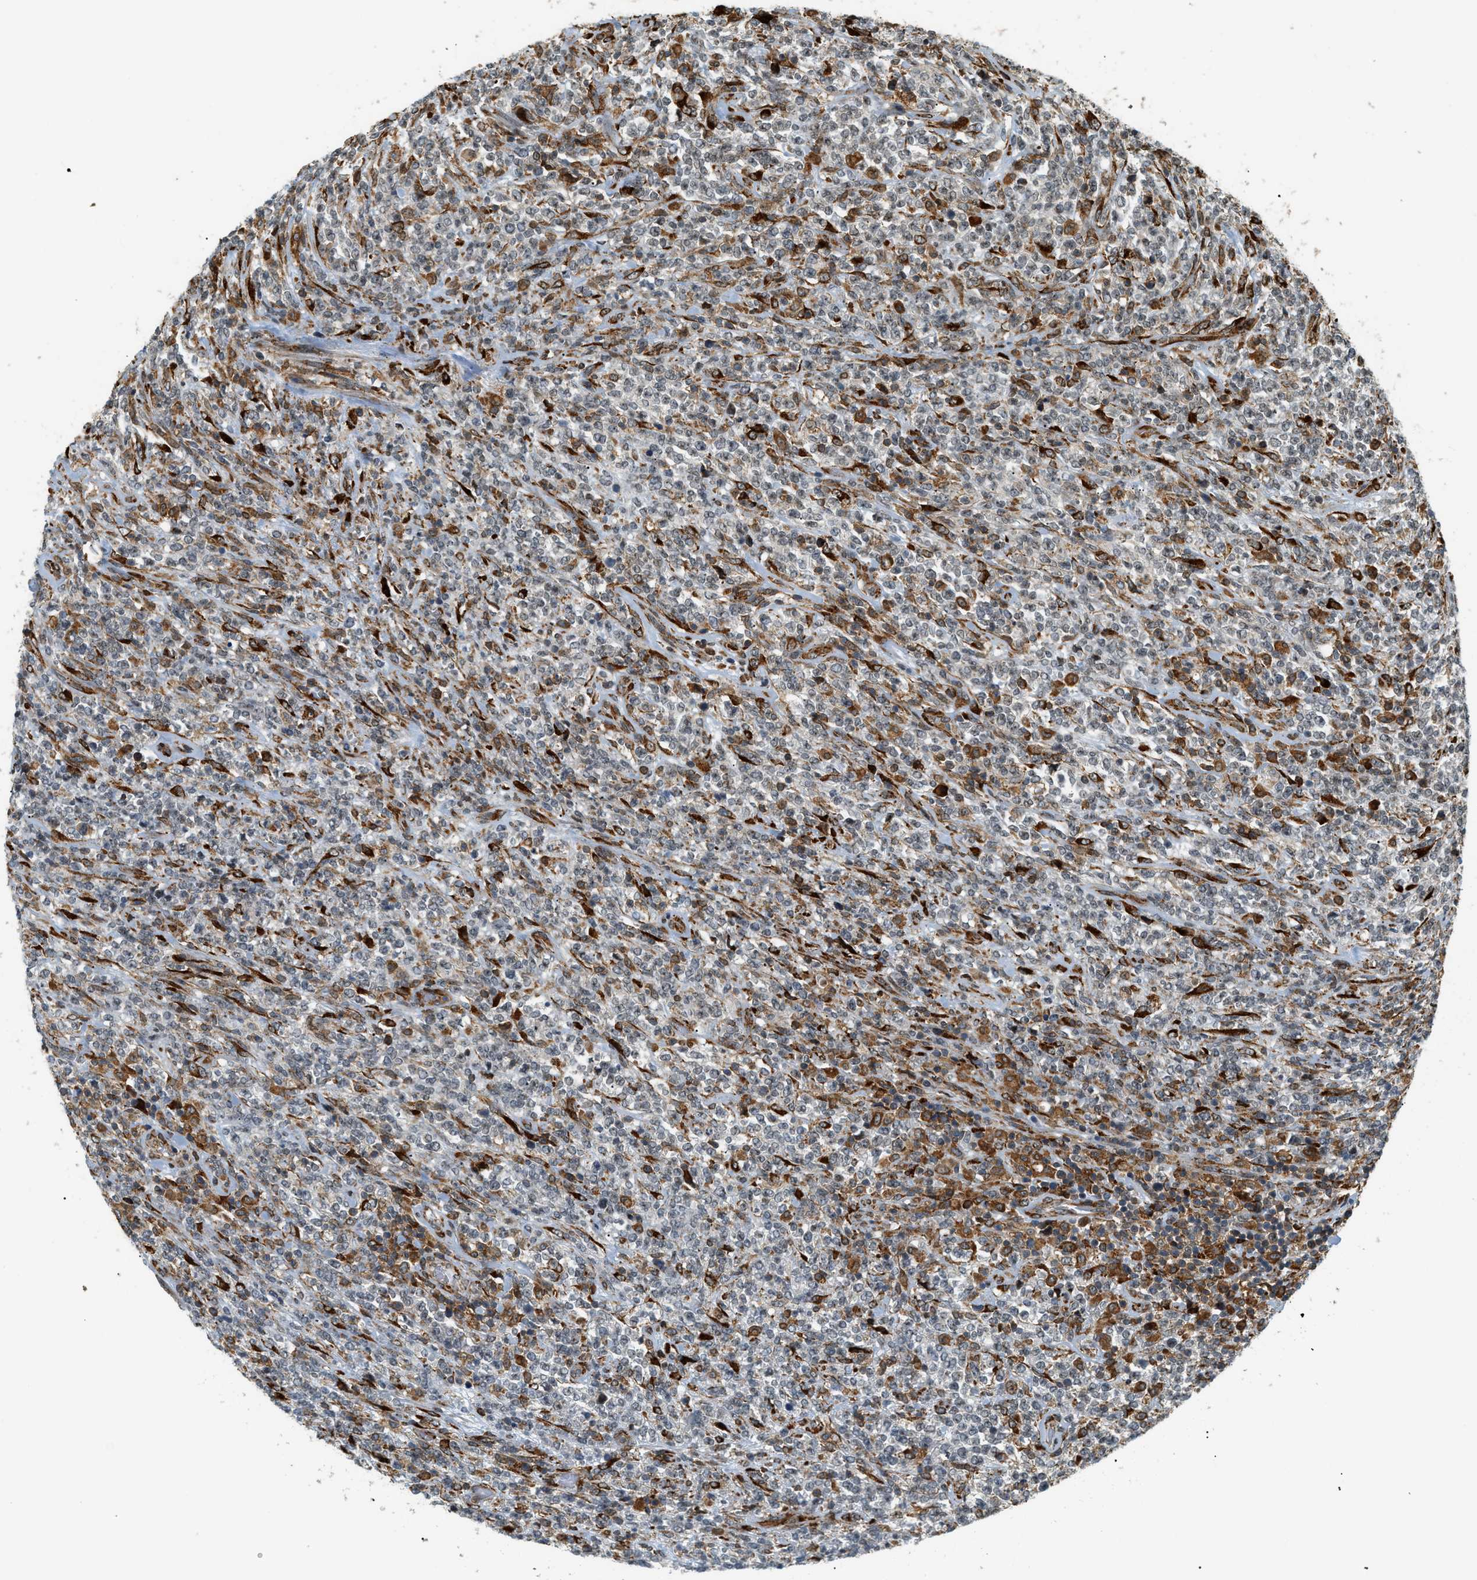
{"staining": {"intensity": "strong", "quantity": "<25%", "location": "cytoplasmic/membranous"}, "tissue": "lymphoma", "cell_type": "Tumor cells", "image_type": "cancer", "snomed": [{"axis": "morphology", "description": "Malignant lymphoma, non-Hodgkin's type, High grade"}, {"axis": "topography", "description": "Soft tissue"}], "caption": "Protein expression analysis of human lymphoma reveals strong cytoplasmic/membranous positivity in approximately <25% of tumor cells.", "gene": "SEMA4D", "patient": {"sex": "male", "age": 18}}